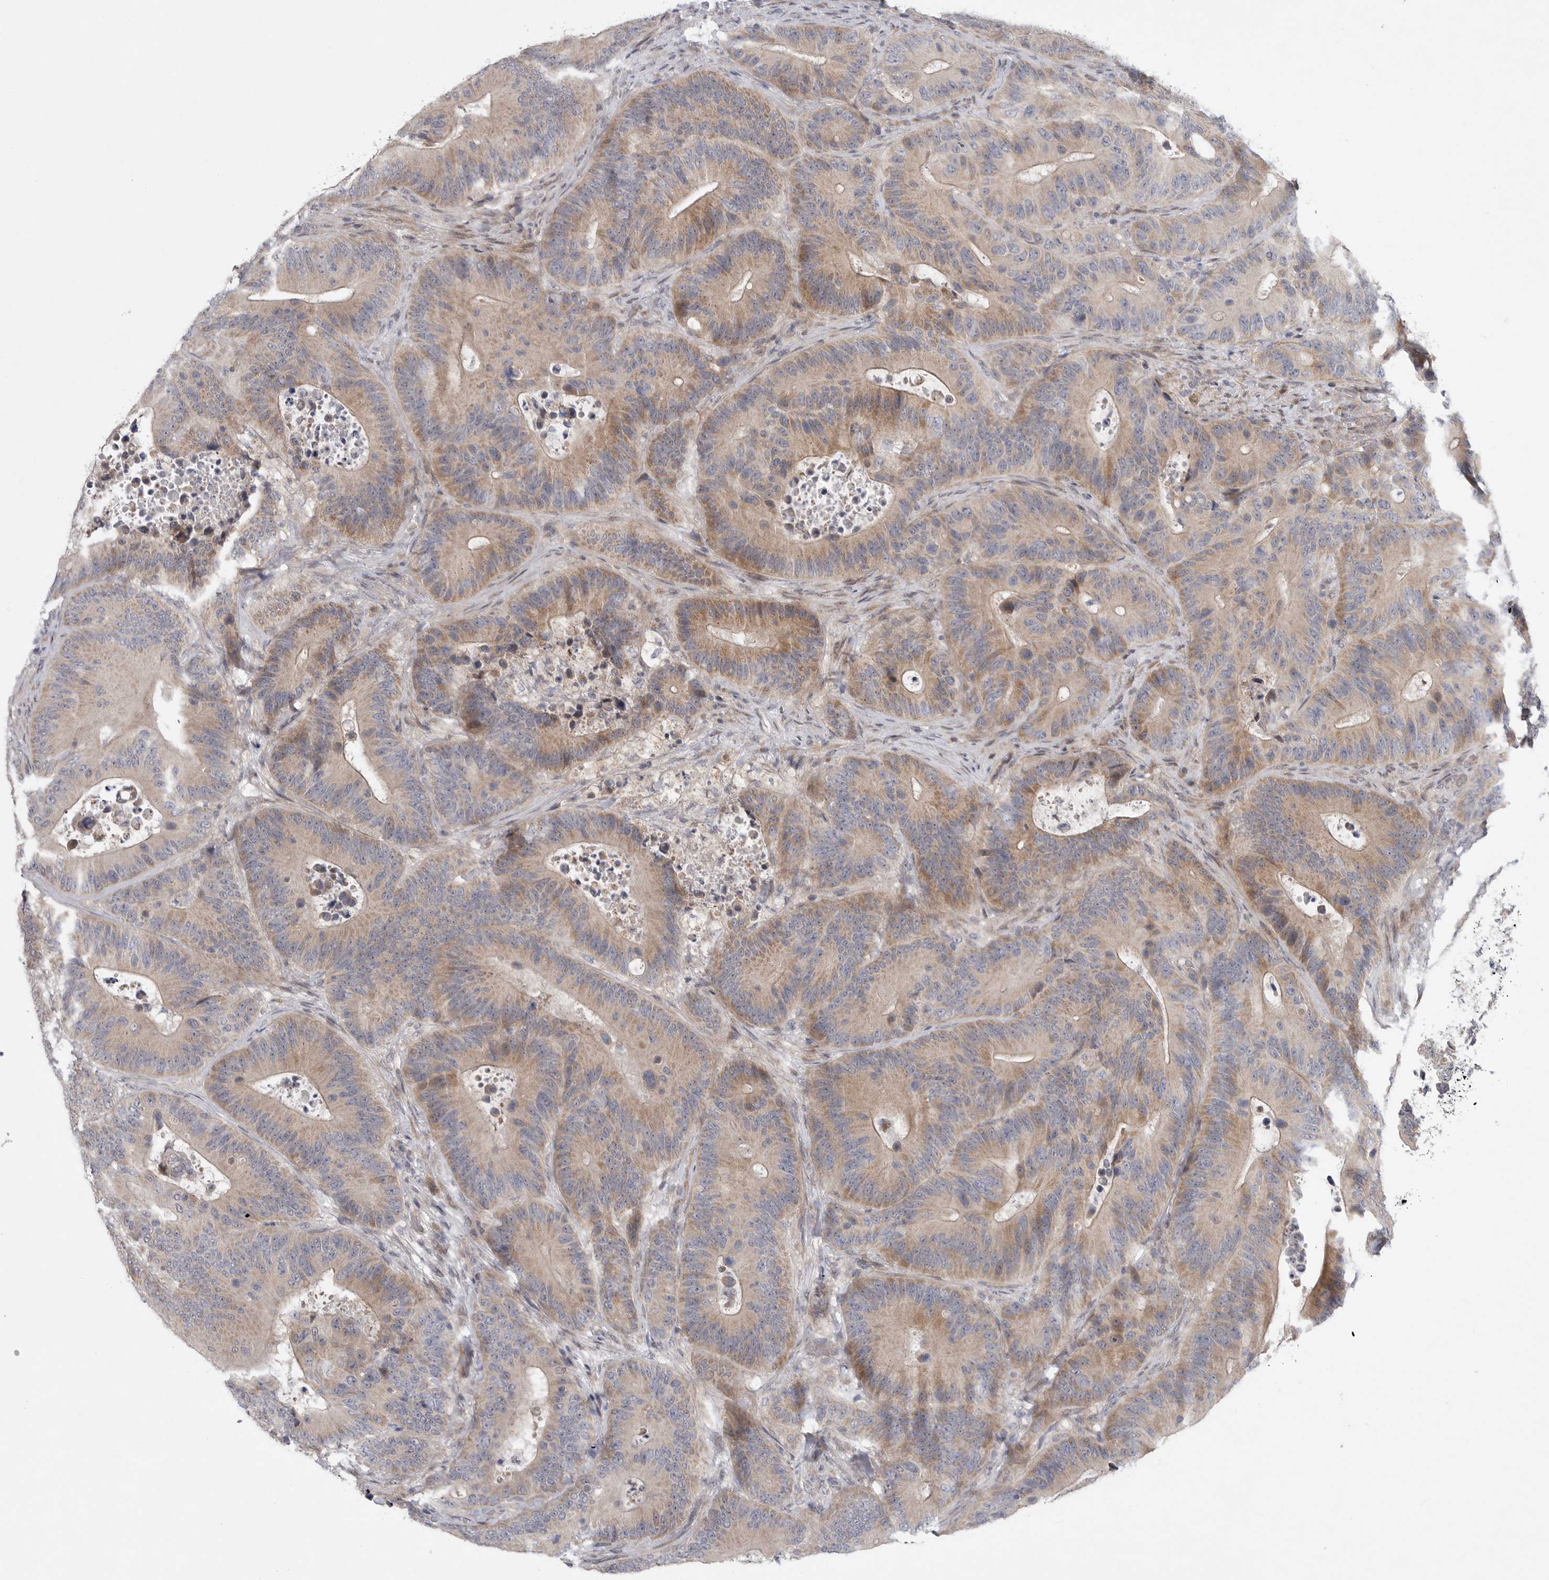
{"staining": {"intensity": "moderate", "quantity": "25%-75%", "location": "cytoplasmic/membranous"}, "tissue": "colorectal cancer", "cell_type": "Tumor cells", "image_type": "cancer", "snomed": [{"axis": "morphology", "description": "Adenocarcinoma, NOS"}, {"axis": "topography", "description": "Colon"}], "caption": "Immunohistochemical staining of human adenocarcinoma (colorectal) demonstrates medium levels of moderate cytoplasmic/membranous protein positivity in approximately 25%-75% of tumor cells. (DAB IHC with brightfield microscopy, high magnification).", "gene": "FBXO43", "patient": {"sex": "male", "age": 83}}